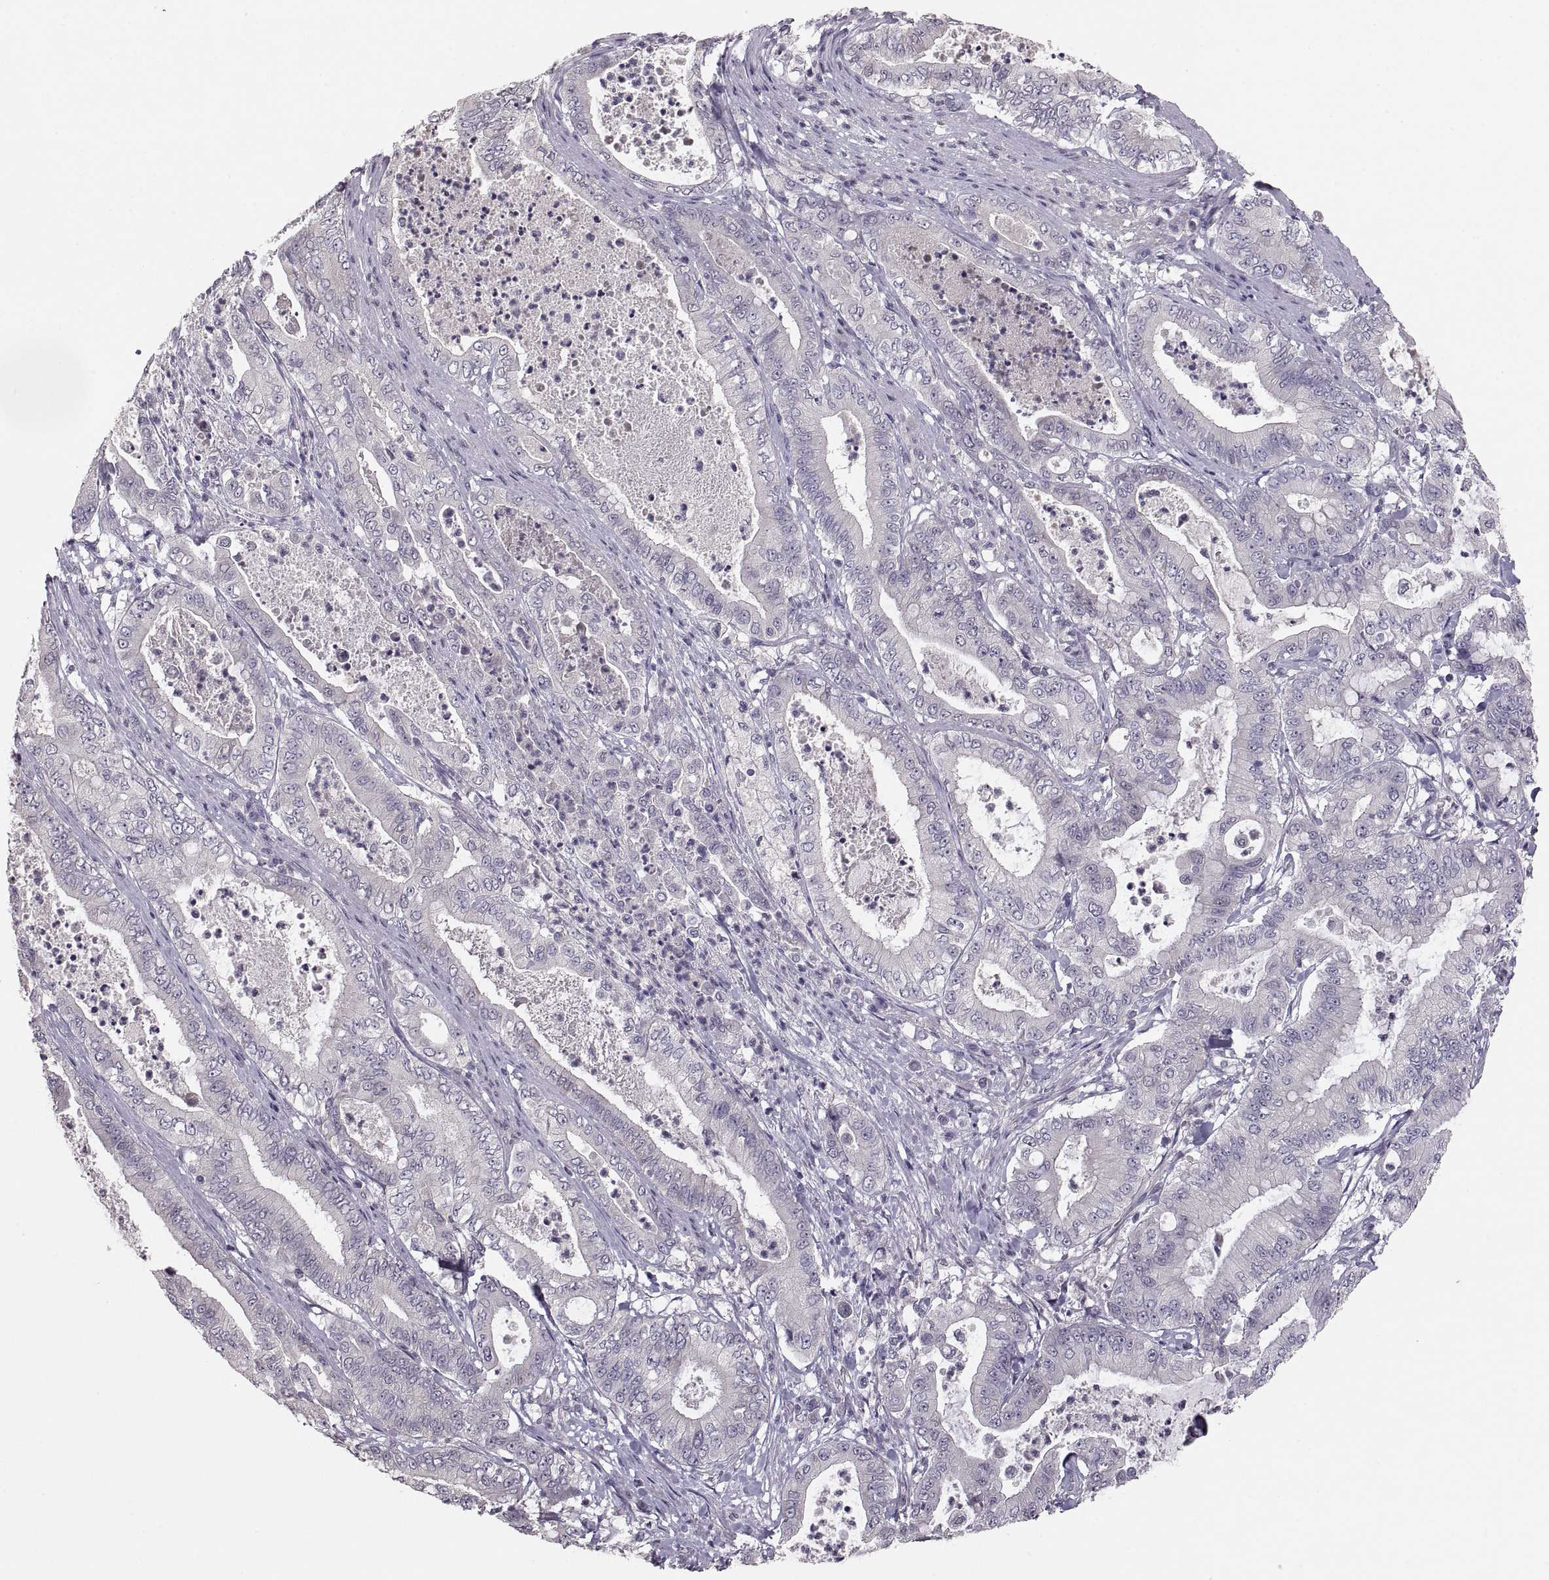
{"staining": {"intensity": "negative", "quantity": "none", "location": "none"}, "tissue": "pancreatic cancer", "cell_type": "Tumor cells", "image_type": "cancer", "snomed": [{"axis": "morphology", "description": "Adenocarcinoma, NOS"}, {"axis": "topography", "description": "Pancreas"}], "caption": "Tumor cells are negative for brown protein staining in pancreatic cancer.", "gene": "PAX2", "patient": {"sex": "male", "age": 71}}